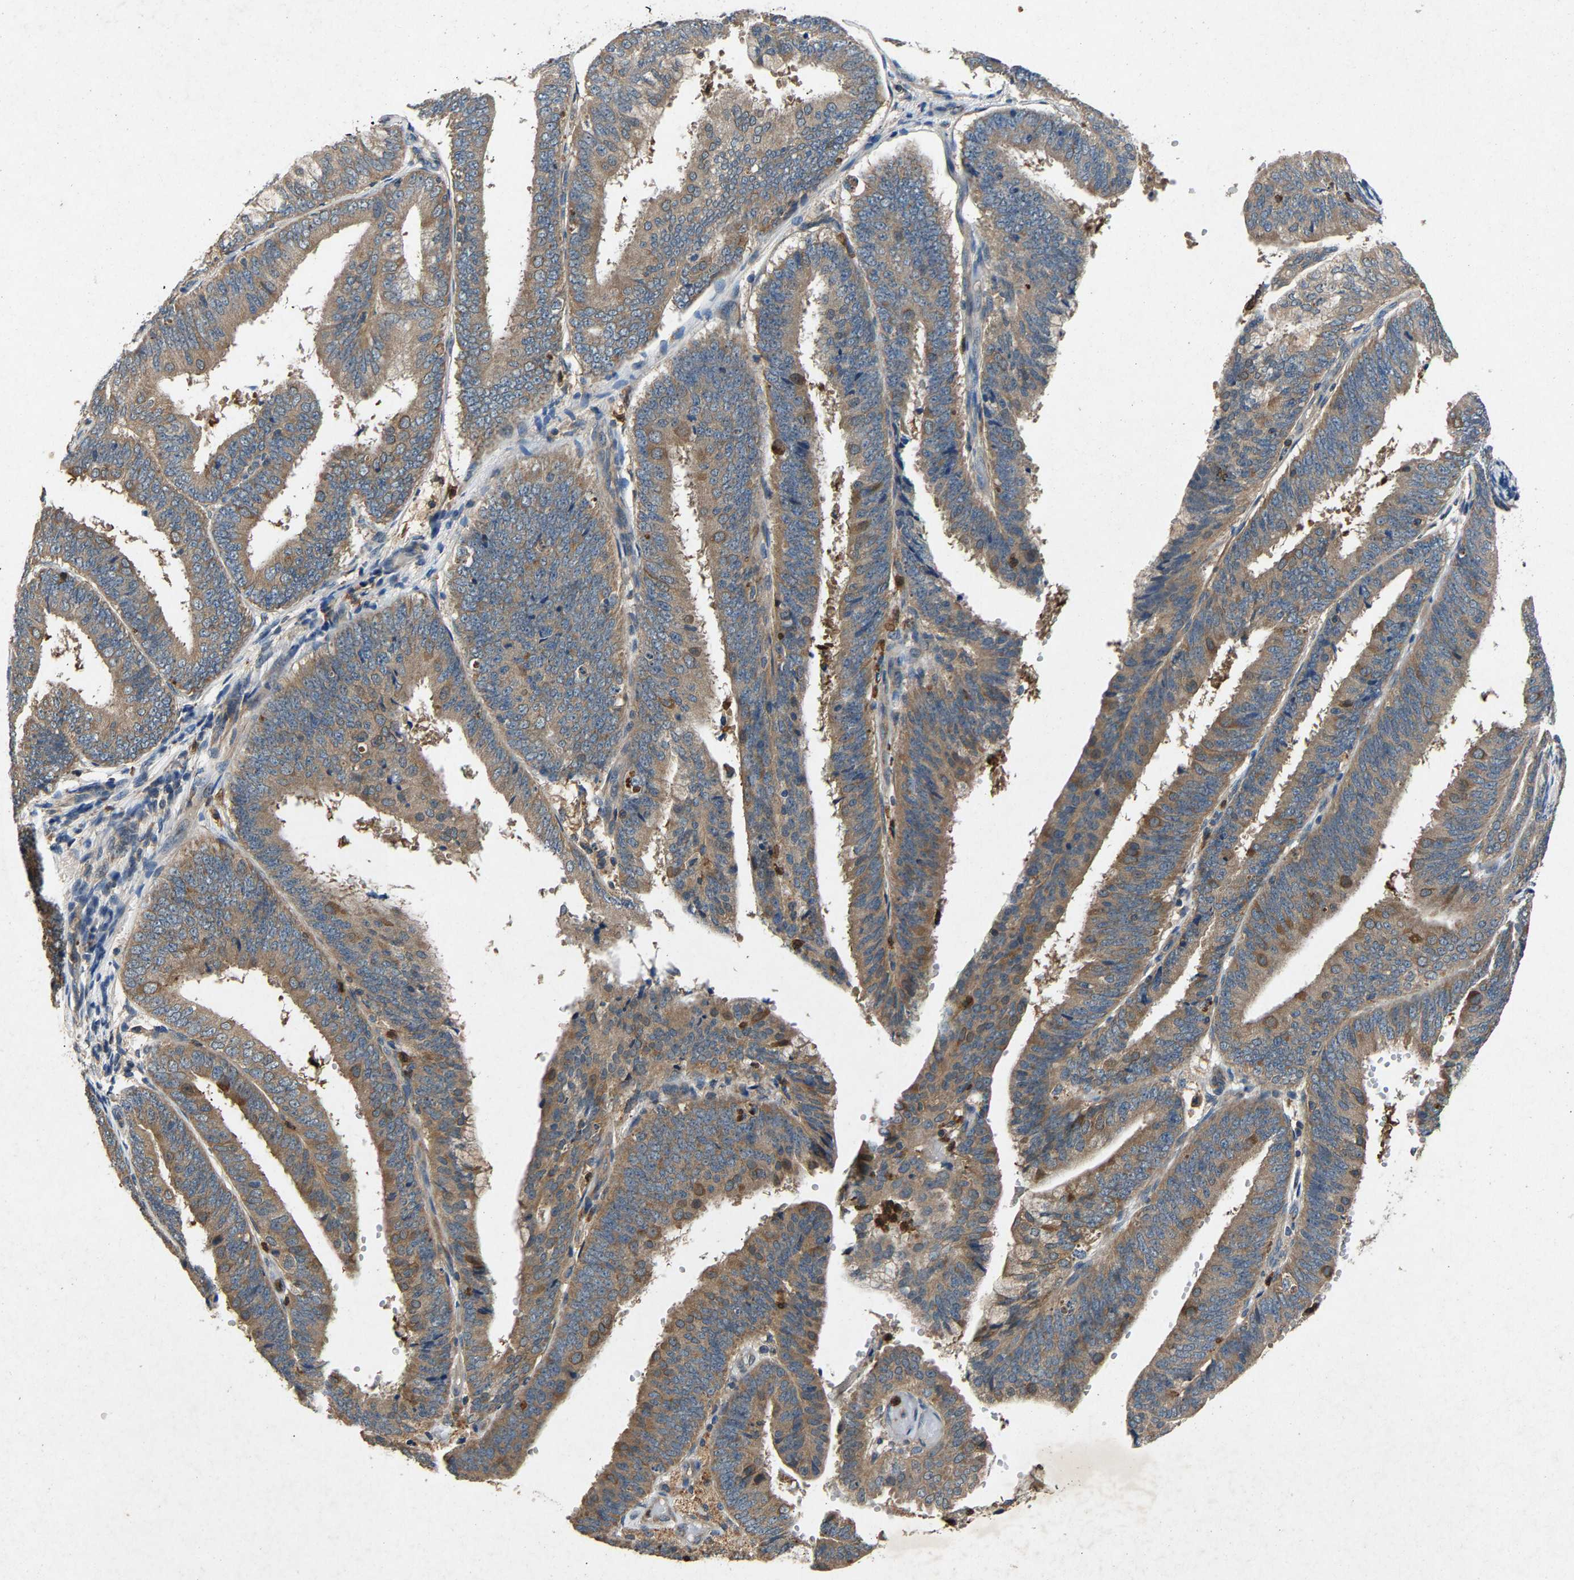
{"staining": {"intensity": "moderate", "quantity": ">75%", "location": "cytoplasmic/membranous"}, "tissue": "endometrial cancer", "cell_type": "Tumor cells", "image_type": "cancer", "snomed": [{"axis": "morphology", "description": "Adenocarcinoma, NOS"}, {"axis": "topography", "description": "Endometrium"}], "caption": "Endometrial cancer (adenocarcinoma) stained for a protein exhibits moderate cytoplasmic/membranous positivity in tumor cells.", "gene": "PPID", "patient": {"sex": "female", "age": 63}}